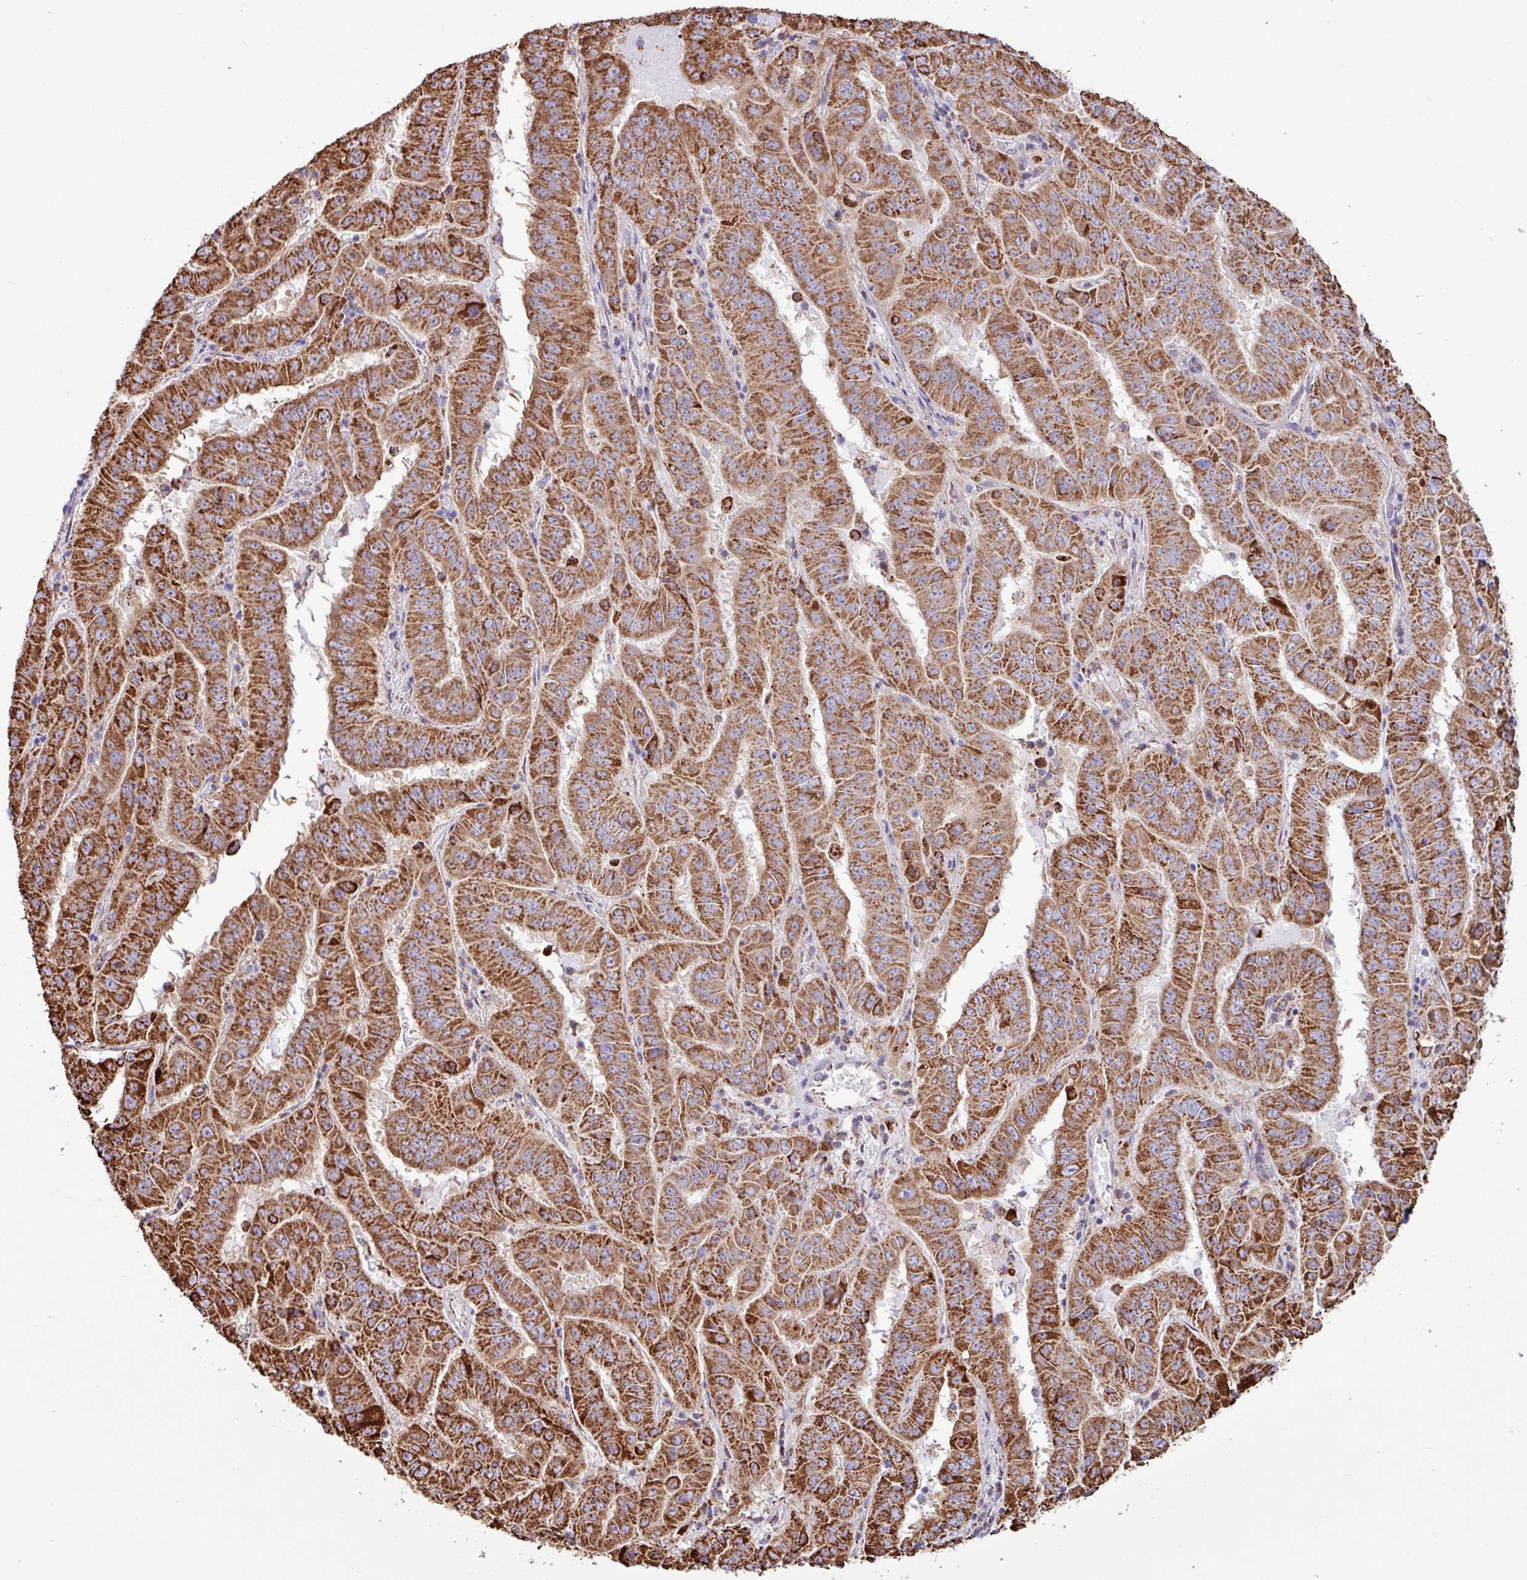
{"staining": {"intensity": "strong", "quantity": ">75%", "location": "cytoplasmic/membranous"}, "tissue": "pancreatic cancer", "cell_type": "Tumor cells", "image_type": "cancer", "snomed": [{"axis": "morphology", "description": "Adenocarcinoma, NOS"}, {"axis": "topography", "description": "Pancreas"}], "caption": "Pancreatic cancer (adenocarcinoma) stained with a brown dye demonstrates strong cytoplasmic/membranous positive expression in approximately >75% of tumor cells.", "gene": "RTL3", "patient": {"sex": "male", "age": 63}}